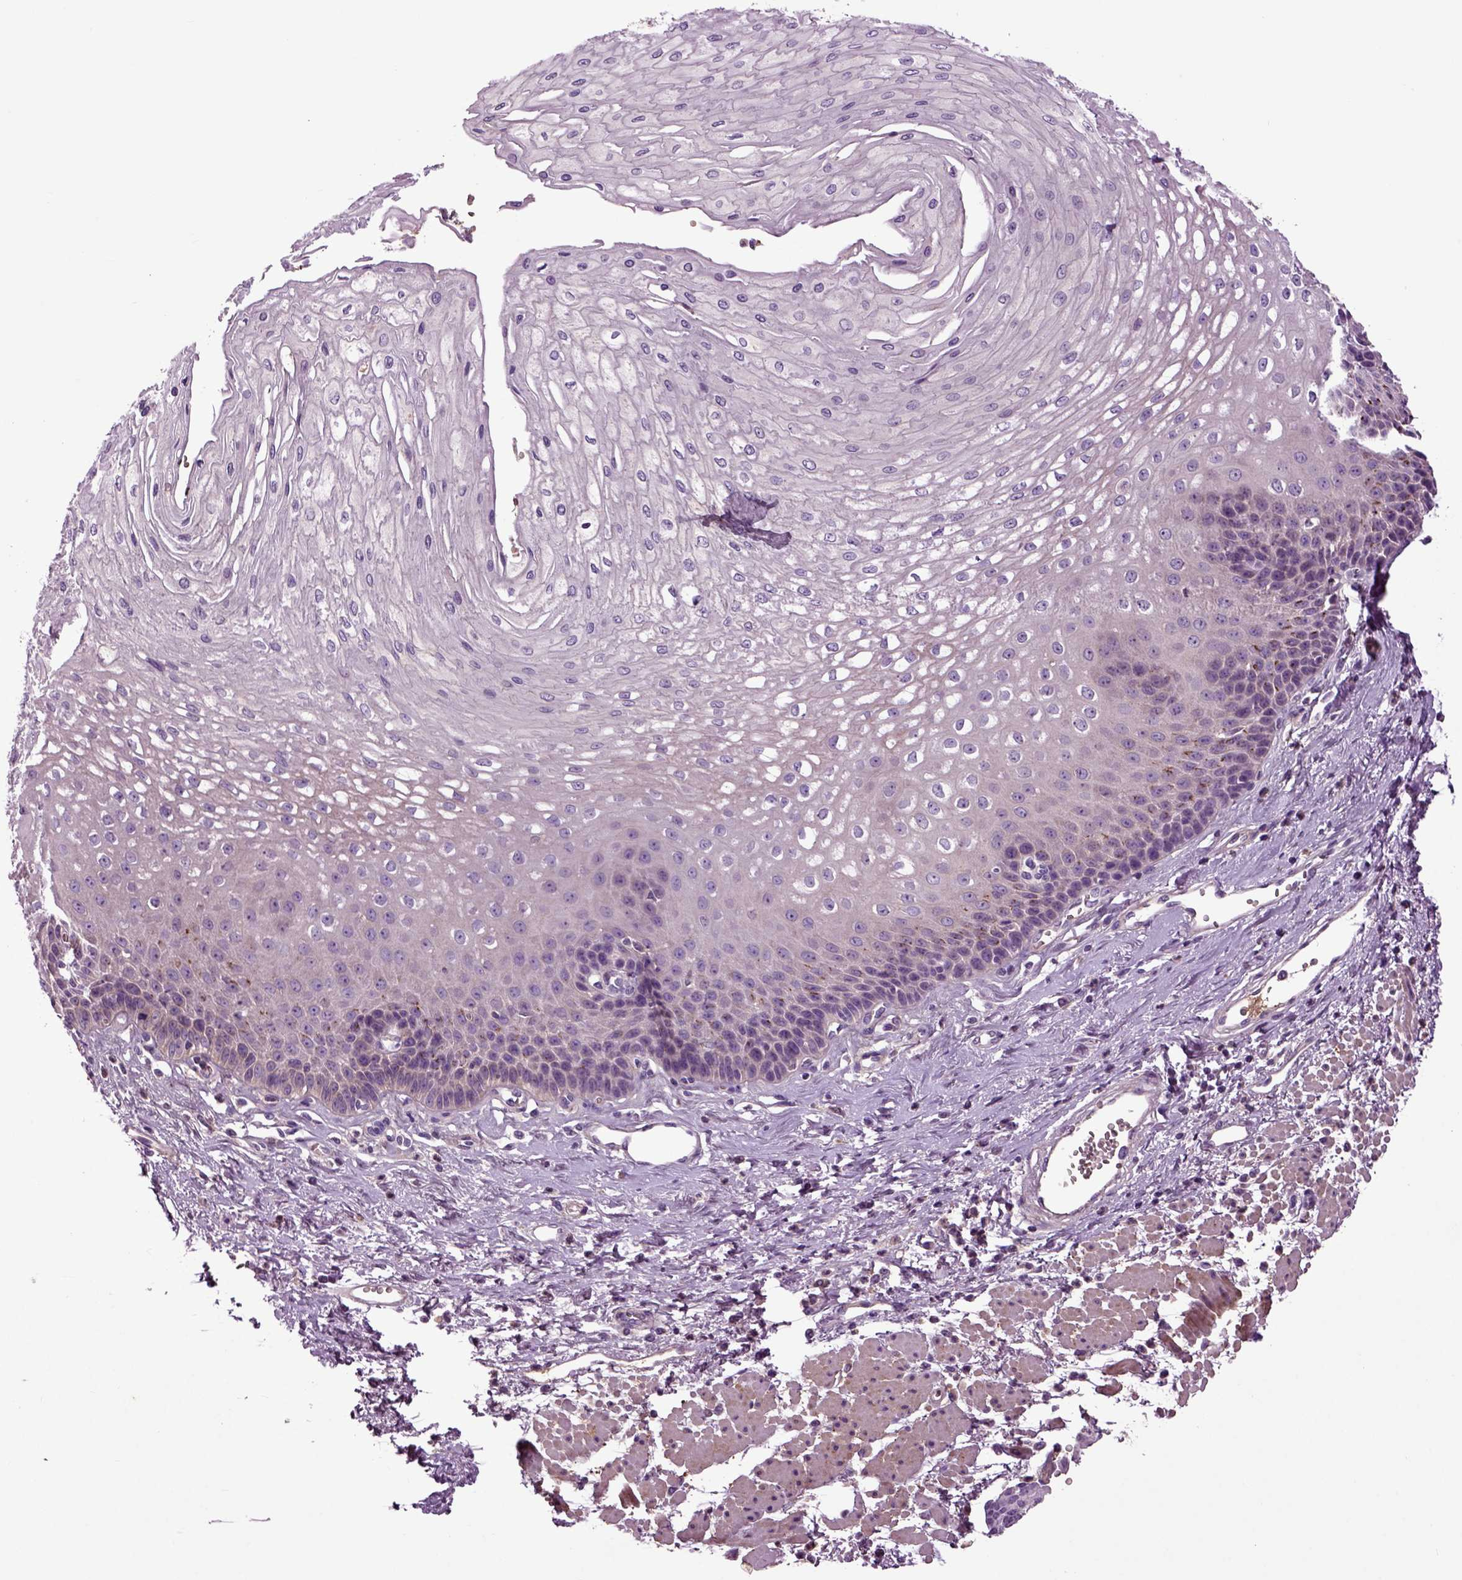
{"staining": {"intensity": "weak", "quantity": "<25%", "location": "cytoplasmic/membranous"}, "tissue": "esophagus", "cell_type": "Squamous epithelial cells", "image_type": "normal", "snomed": [{"axis": "morphology", "description": "Normal tissue, NOS"}, {"axis": "topography", "description": "Esophagus"}], "caption": "Esophagus stained for a protein using immunohistochemistry shows no staining squamous epithelial cells.", "gene": "SPON1", "patient": {"sex": "female", "age": 62}}